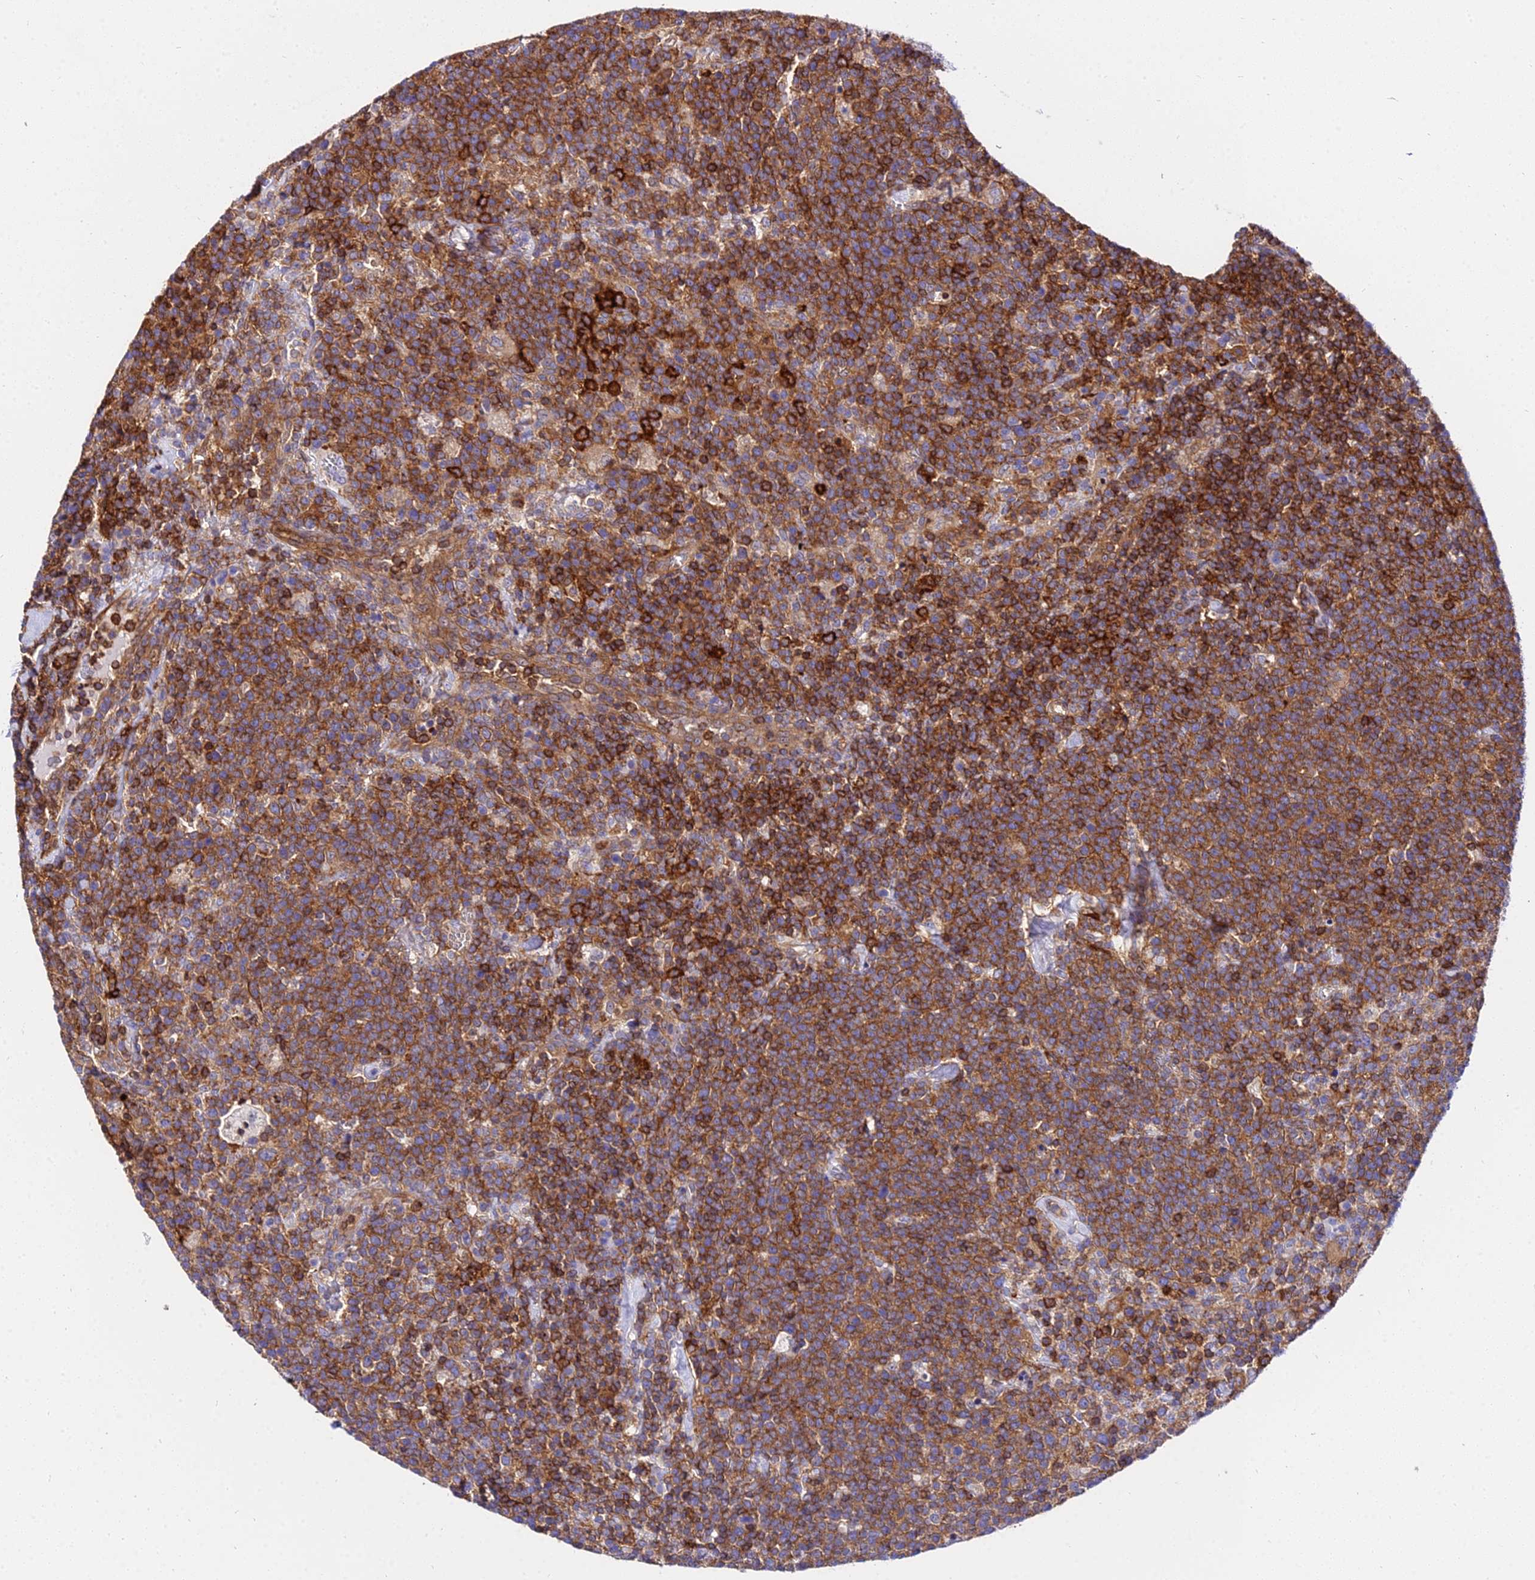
{"staining": {"intensity": "moderate", "quantity": ">75%", "location": "cytoplasmic/membranous"}, "tissue": "lymphoma", "cell_type": "Tumor cells", "image_type": "cancer", "snomed": [{"axis": "morphology", "description": "Malignant lymphoma, non-Hodgkin's type, High grade"}, {"axis": "topography", "description": "Lymph node"}], "caption": "A histopathology image of human malignant lymphoma, non-Hodgkin's type (high-grade) stained for a protein demonstrates moderate cytoplasmic/membranous brown staining in tumor cells.", "gene": "CSRP1", "patient": {"sex": "male", "age": 61}}